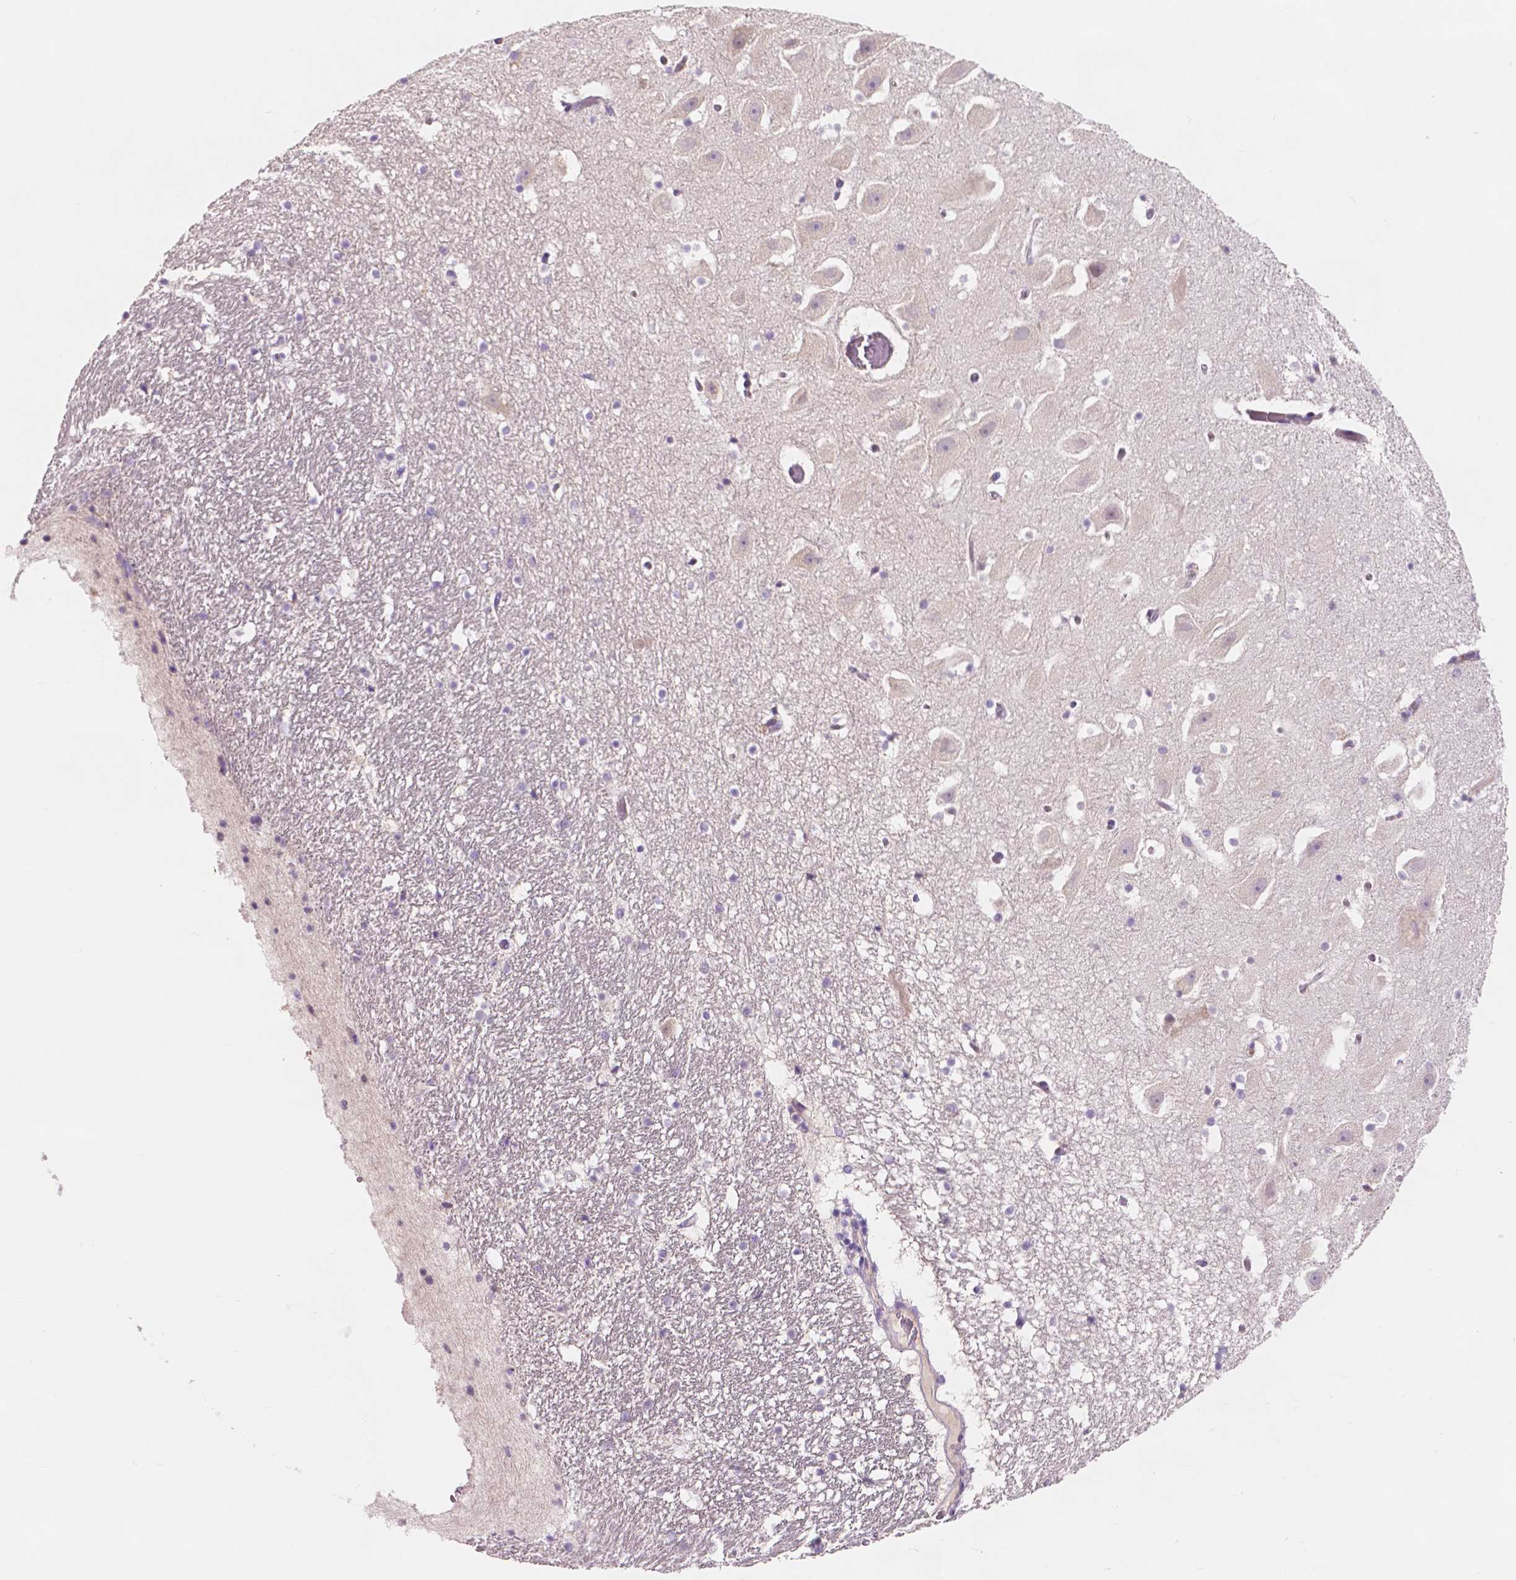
{"staining": {"intensity": "negative", "quantity": "none", "location": "none"}, "tissue": "hippocampus", "cell_type": "Glial cells", "image_type": "normal", "snomed": [{"axis": "morphology", "description": "Normal tissue, NOS"}, {"axis": "topography", "description": "Hippocampus"}], "caption": "Protein analysis of normal hippocampus demonstrates no significant positivity in glial cells. (DAB (3,3'-diaminobenzidine) IHC visualized using brightfield microscopy, high magnification).", "gene": "IREB2", "patient": {"sex": "male", "age": 26}}